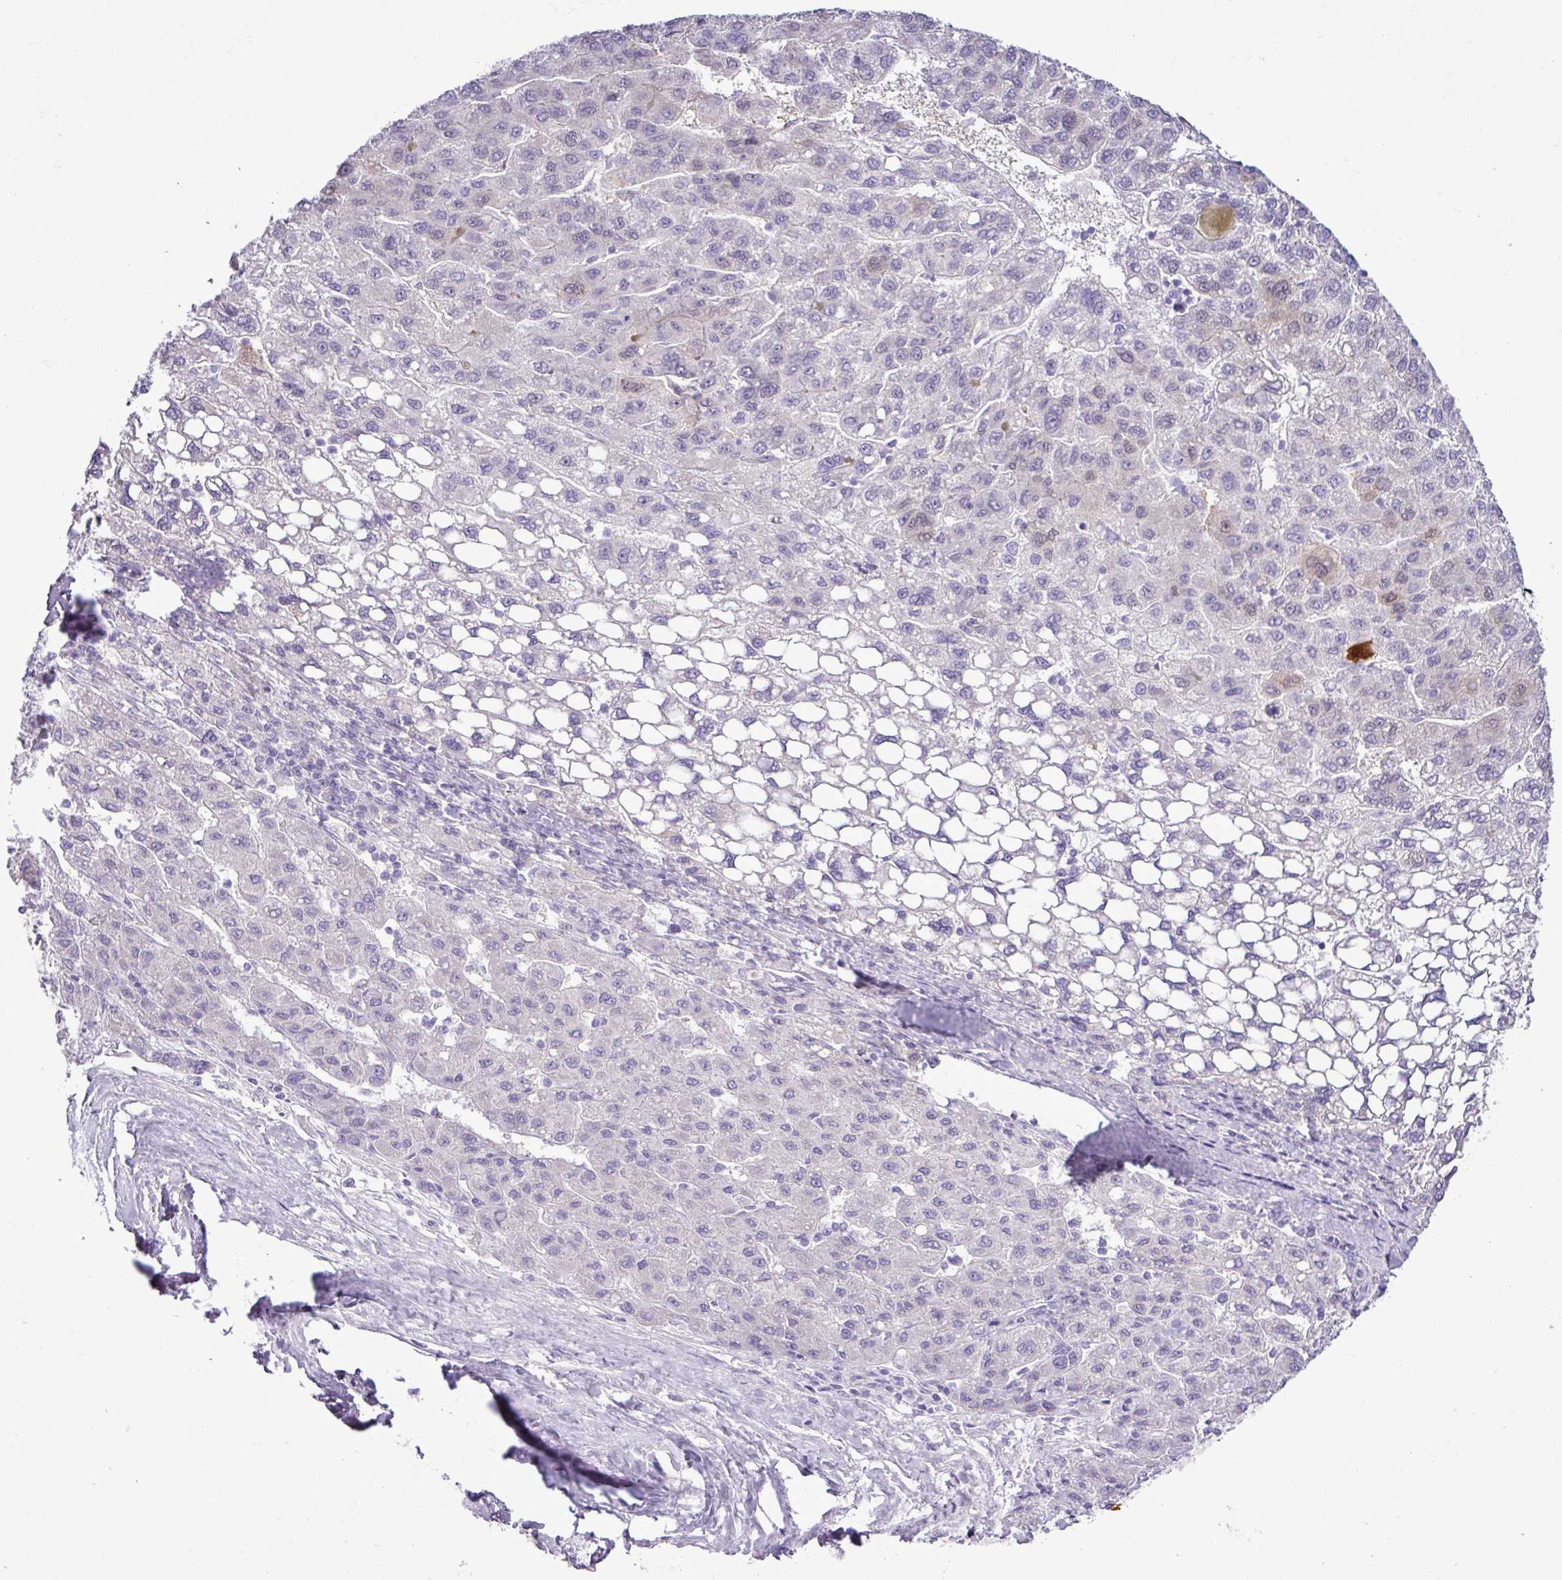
{"staining": {"intensity": "negative", "quantity": "none", "location": "none"}, "tissue": "liver cancer", "cell_type": "Tumor cells", "image_type": "cancer", "snomed": [{"axis": "morphology", "description": "Carcinoma, Hepatocellular, NOS"}, {"axis": "topography", "description": "Liver"}], "caption": "Human liver hepatocellular carcinoma stained for a protein using IHC shows no staining in tumor cells.", "gene": "ALDH3A1", "patient": {"sex": "female", "age": 82}}